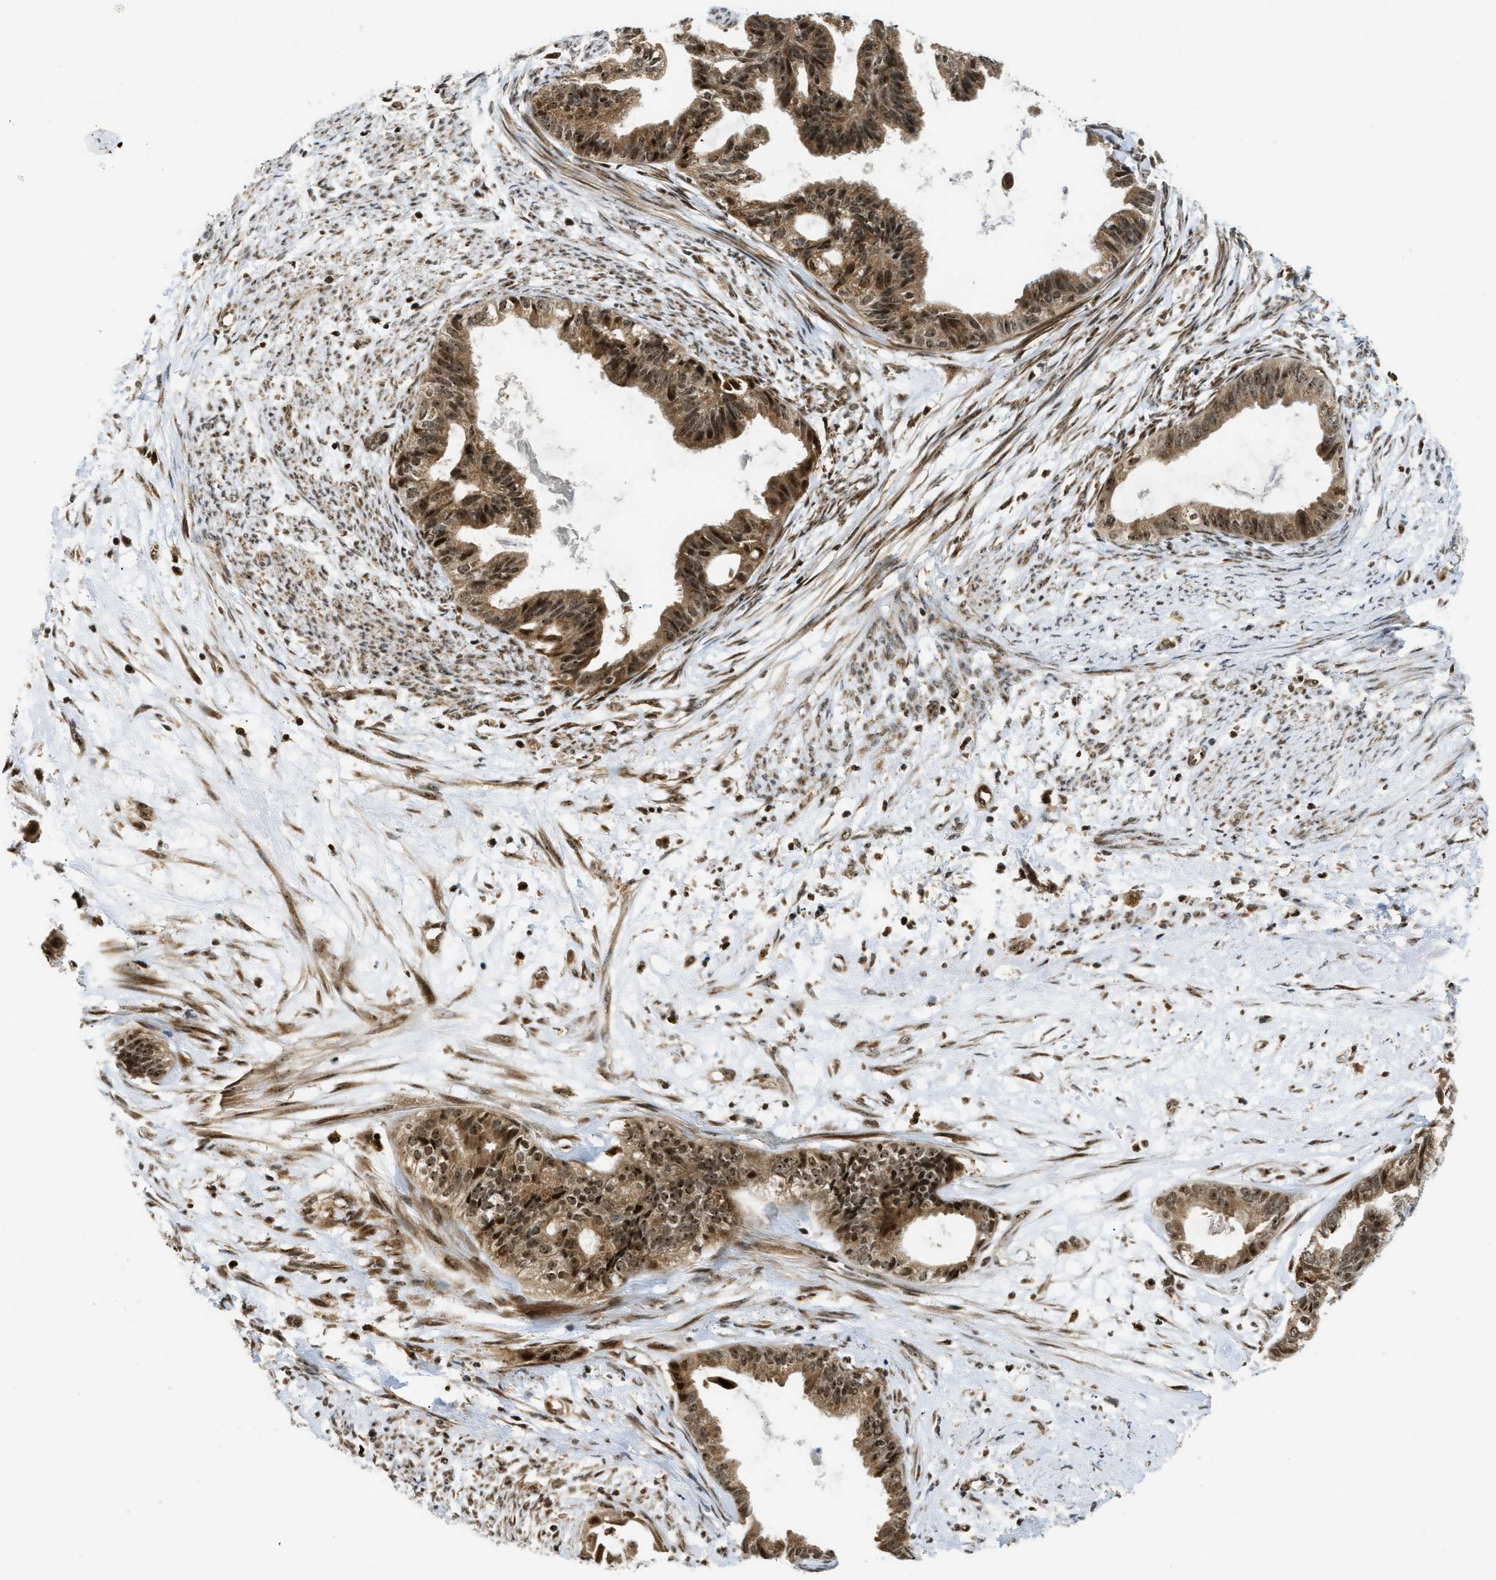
{"staining": {"intensity": "moderate", "quantity": ">75%", "location": "cytoplasmic/membranous,nuclear"}, "tissue": "cervical cancer", "cell_type": "Tumor cells", "image_type": "cancer", "snomed": [{"axis": "morphology", "description": "Normal tissue, NOS"}, {"axis": "morphology", "description": "Adenocarcinoma, NOS"}, {"axis": "topography", "description": "Cervix"}, {"axis": "topography", "description": "Endometrium"}], "caption": "This is an image of immunohistochemistry staining of adenocarcinoma (cervical), which shows moderate staining in the cytoplasmic/membranous and nuclear of tumor cells.", "gene": "TACC1", "patient": {"sex": "female", "age": 86}}